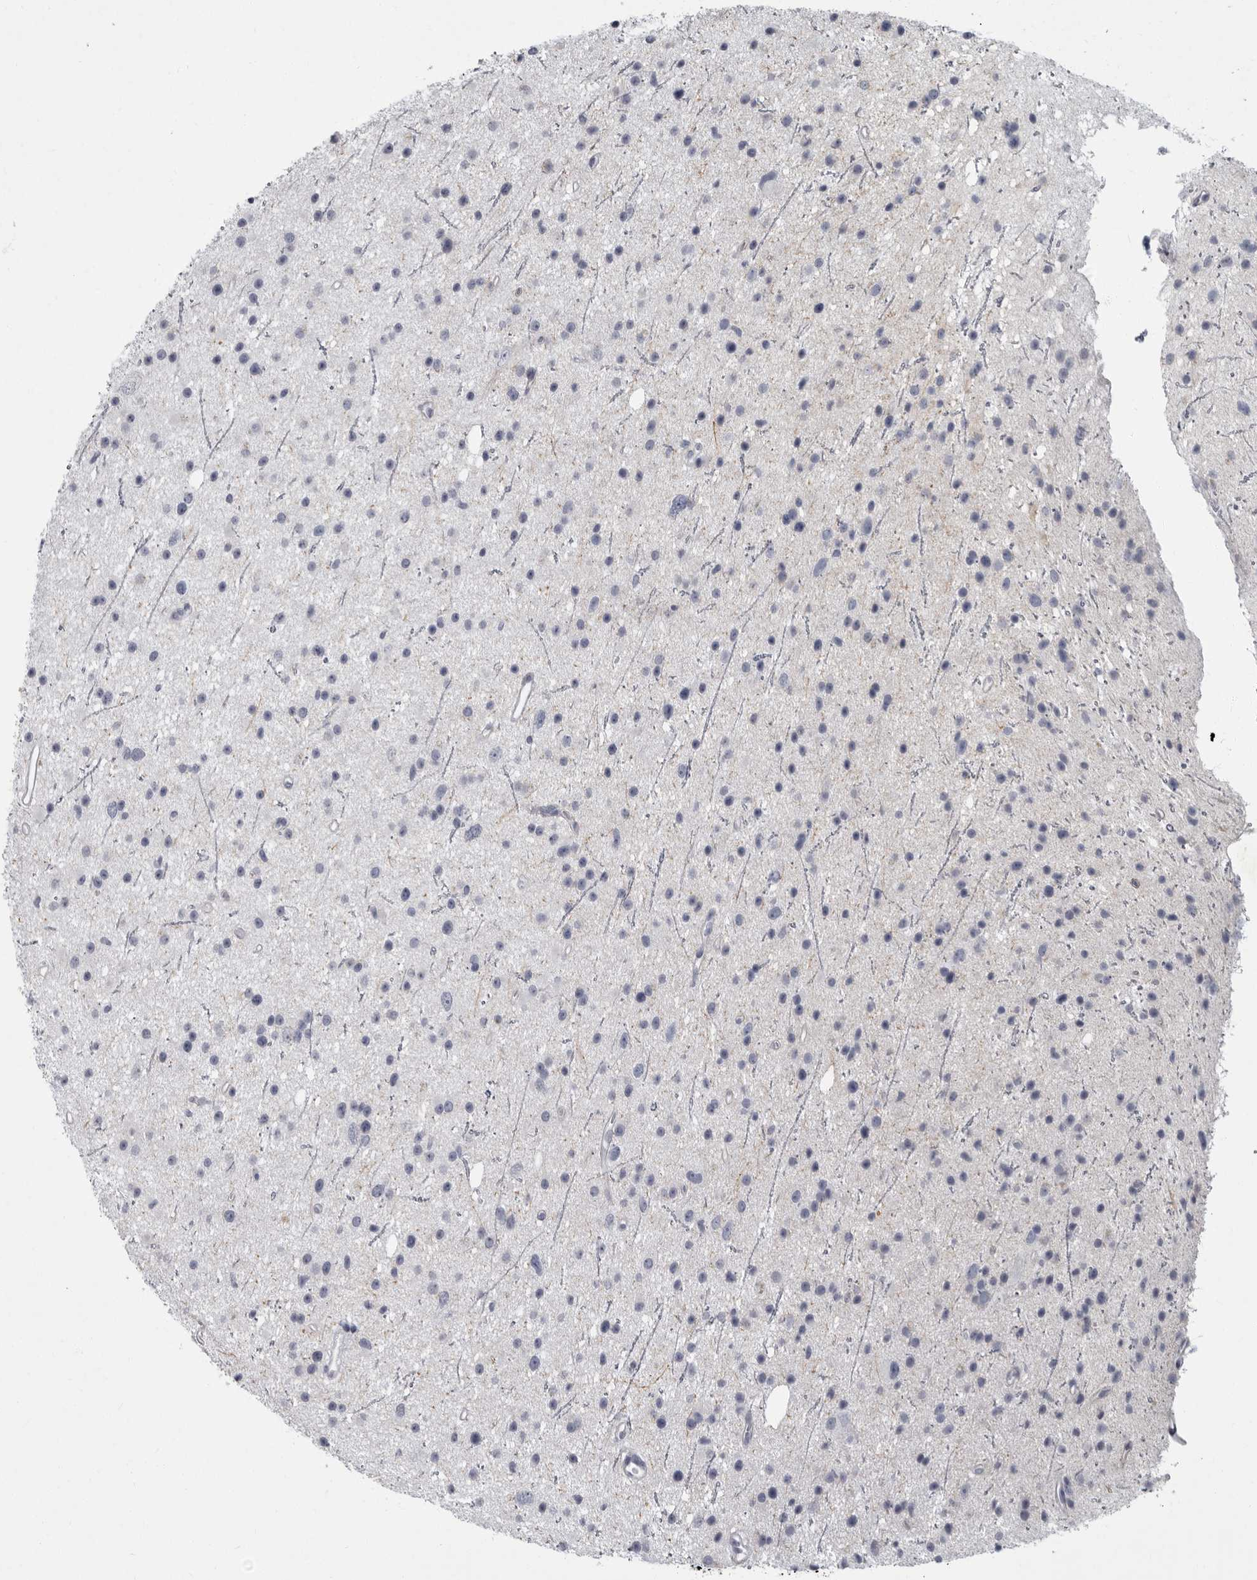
{"staining": {"intensity": "negative", "quantity": "none", "location": "none"}, "tissue": "glioma", "cell_type": "Tumor cells", "image_type": "cancer", "snomed": [{"axis": "morphology", "description": "Glioma, malignant, Low grade"}, {"axis": "topography", "description": "Cerebral cortex"}], "caption": "High magnification brightfield microscopy of low-grade glioma (malignant) stained with DAB (brown) and counterstained with hematoxylin (blue): tumor cells show no significant staining. Brightfield microscopy of immunohistochemistry stained with DAB (brown) and hematoxylin (blue), captured at high magnification.", "gene": "SLC25A39", "patient": {"sex": "female", "age": 39}}